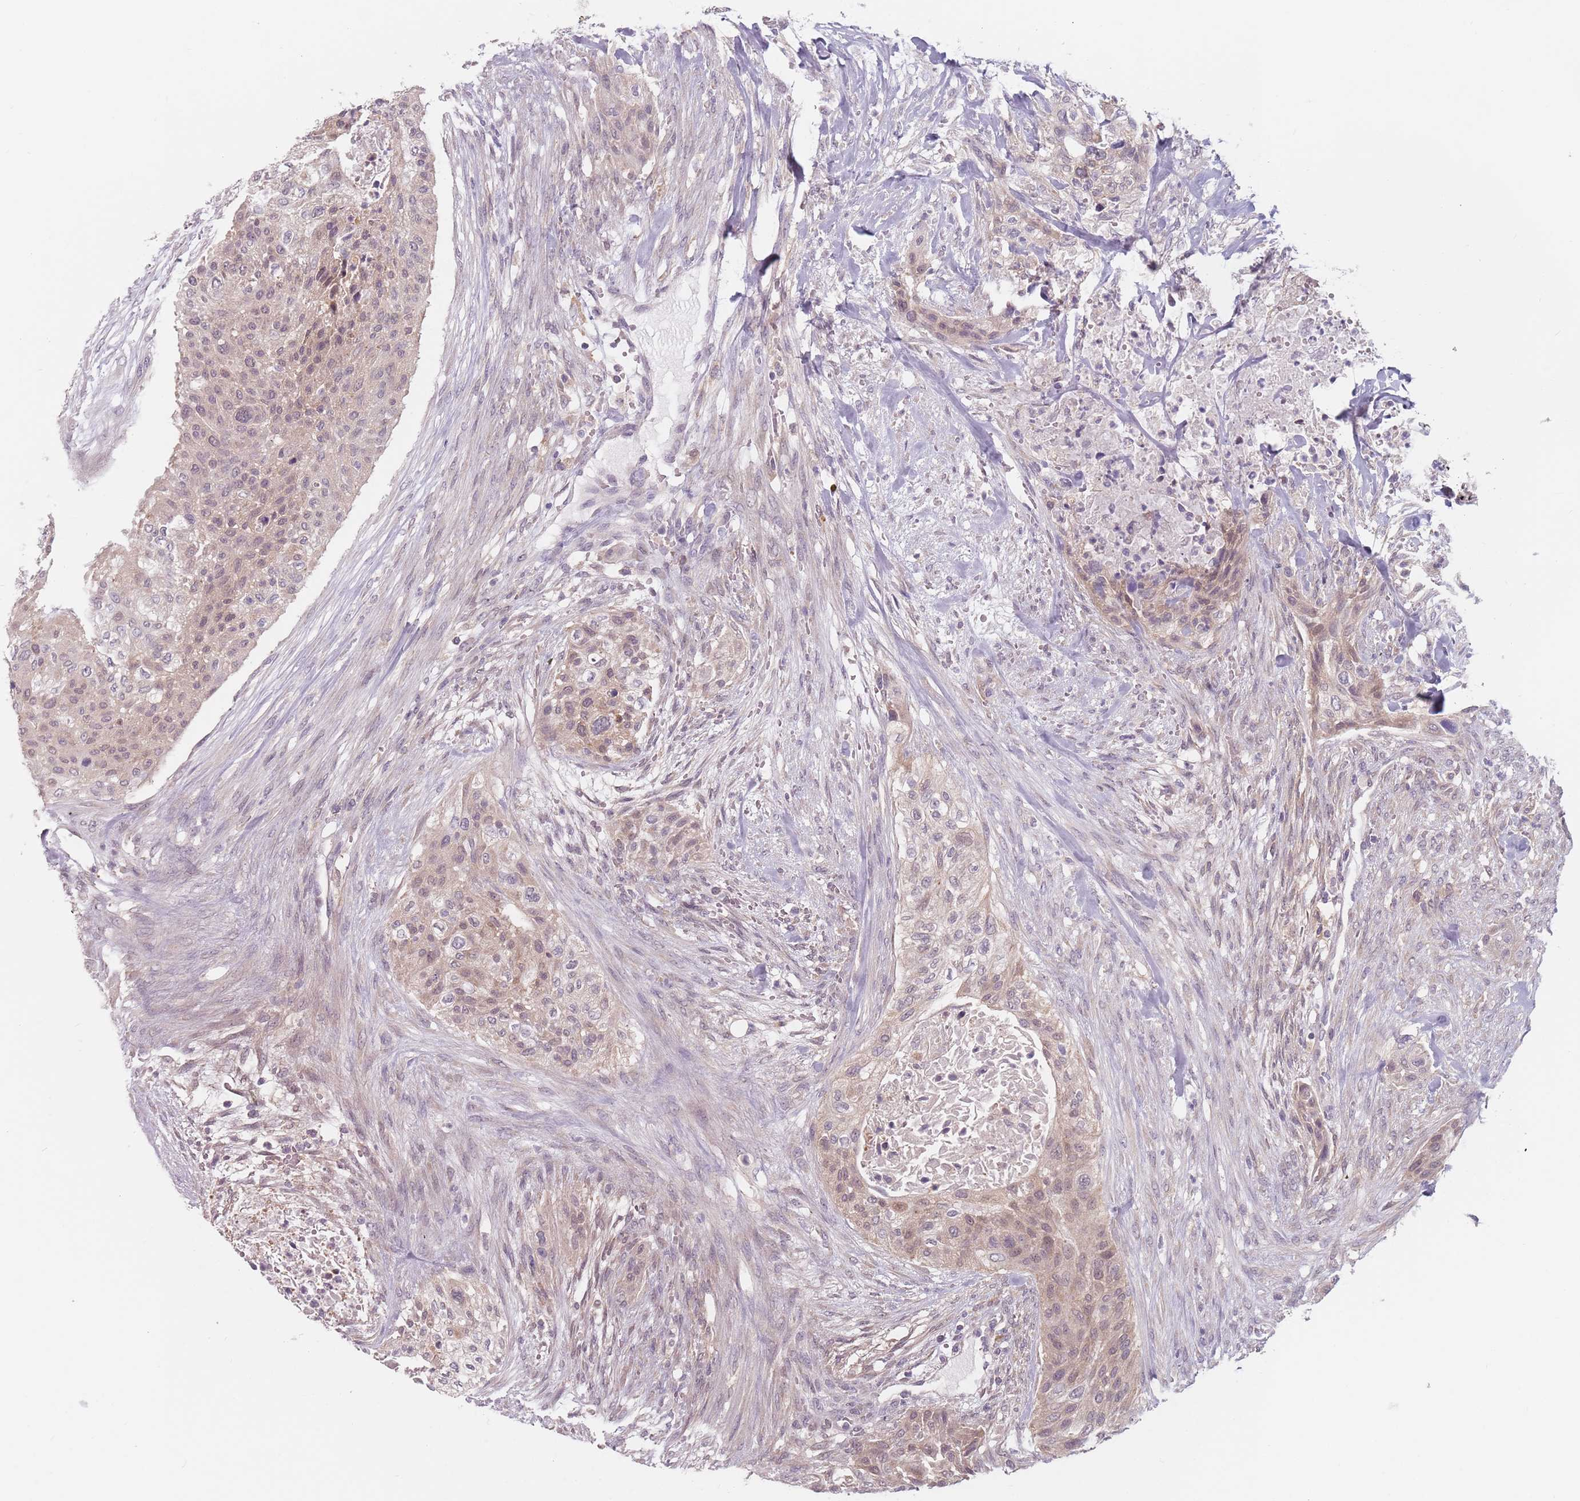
{"staining": {"intensity": "weak", "quantity": "25%-75%", "location": "nuclear"}, "tissue": "urothelial cancer", "cell_type": "Tumor cells", "image_type": "cancer", "snomed": [{"axis": "morphology", "description": "Urothelial carcinoma, High grade"}, {"axis": "topography", "description": "Urinary bladder"}], "caption": "The histopathology image displays a brown stain indicating the presence of a protein in the nuclear of tumor cells in urothelial cancer.", "gene": "NAXE", "patient": {"sex": "male", "age": 35}}